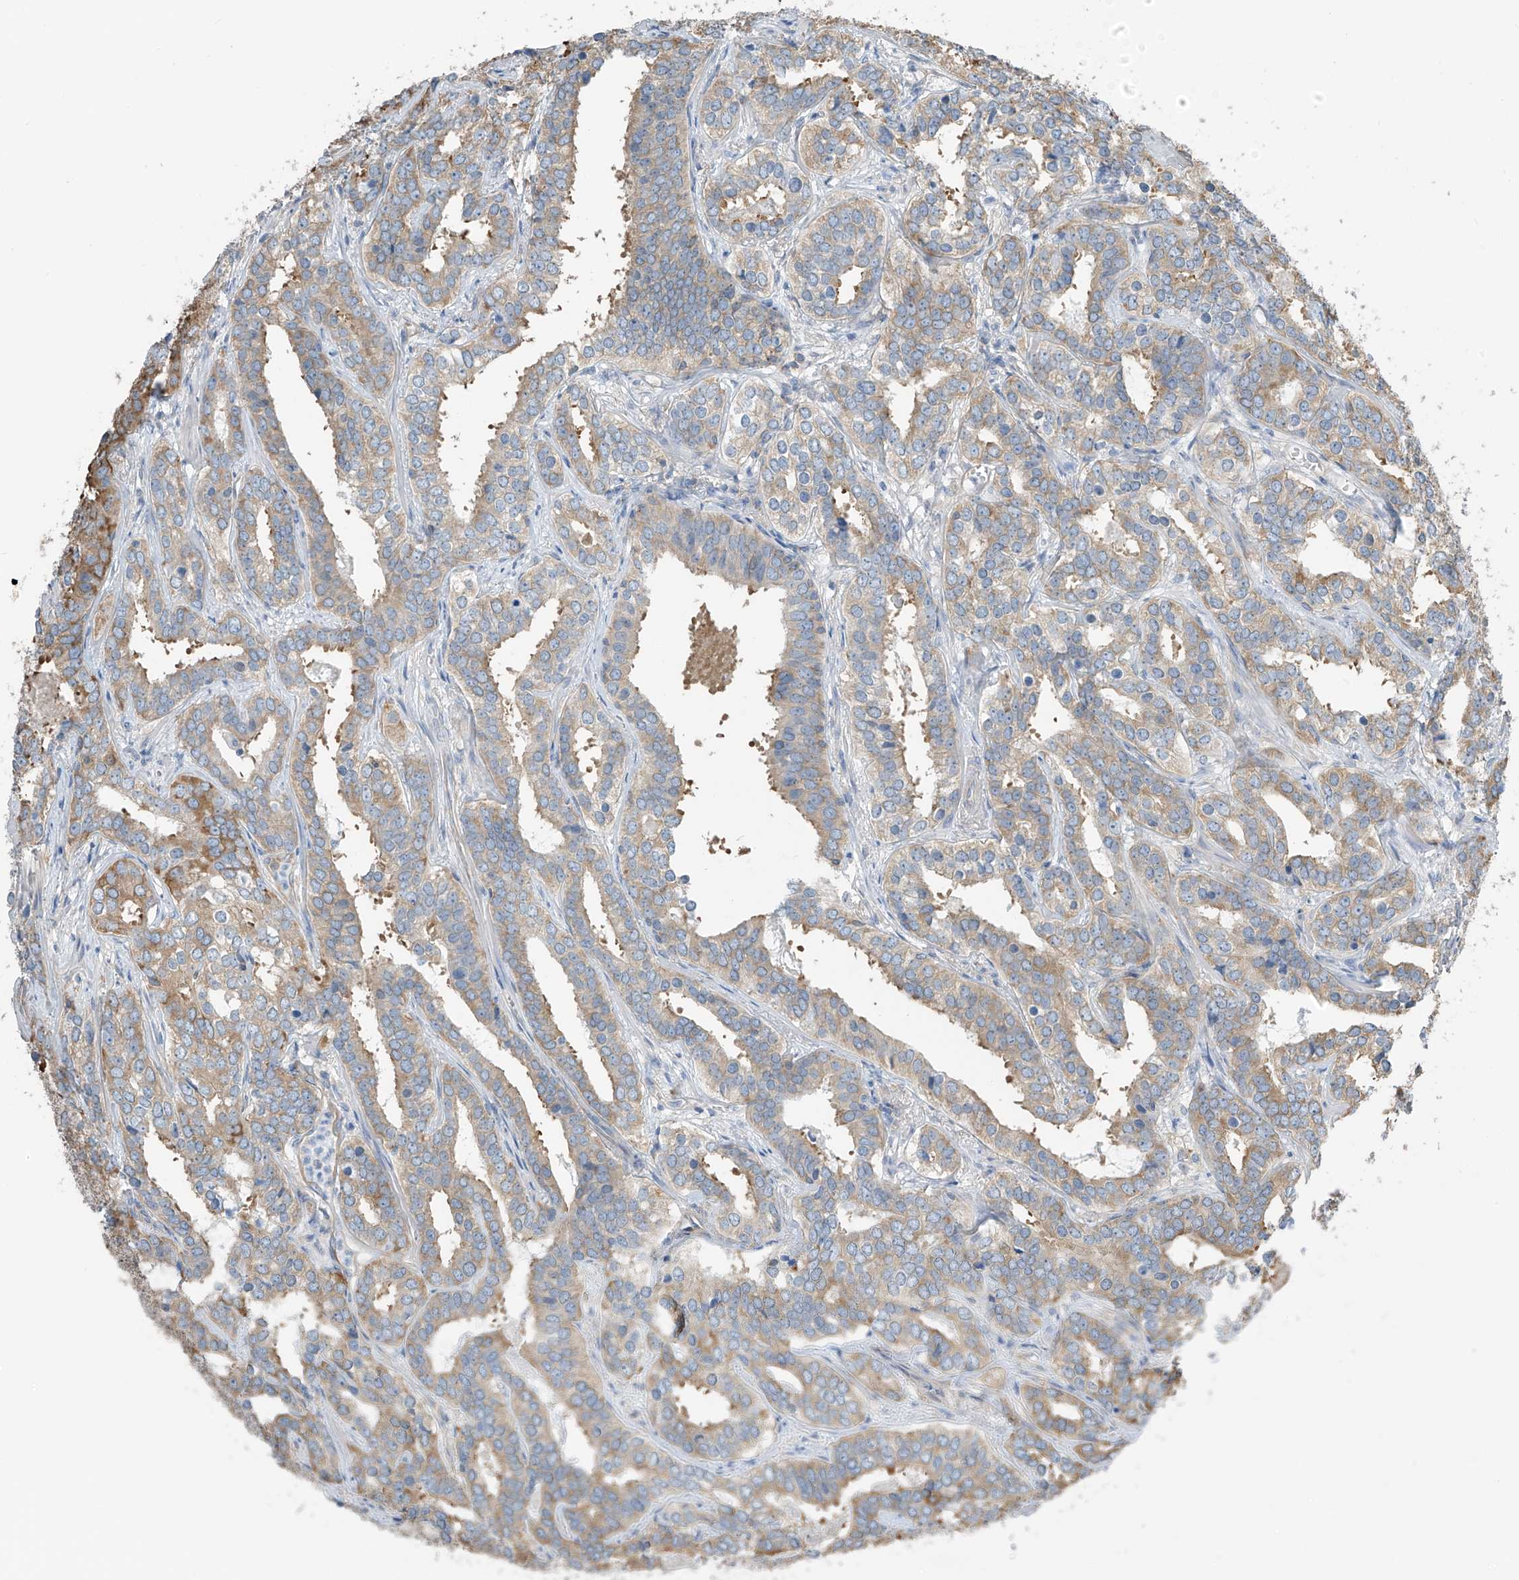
{"staining": {"intensity": "moderate", "quantity": "25%-75%", "location": "cytoplasmic/membranous"}, "tissue": "prostate cancer", "cell_type": "Tumor cells", "image_type": "cancer", "snomed": [{"axis": "morphology", "description": "Adenocarcinoma, High grade"}, {"axis": "topography", "description": "Prostate"}], "caption": "Tumor cells reveal medium levels of moderate cytoplasmic/membranous staining in approximately 25%-75% of cells in prostate cancer (adenocarcinoma (high-grade)). (DAB IHC, brown staining for protein, blue staining for nuclei).", "gene": "ZNF846", "patient": {"sex": "male", "age": 62}}